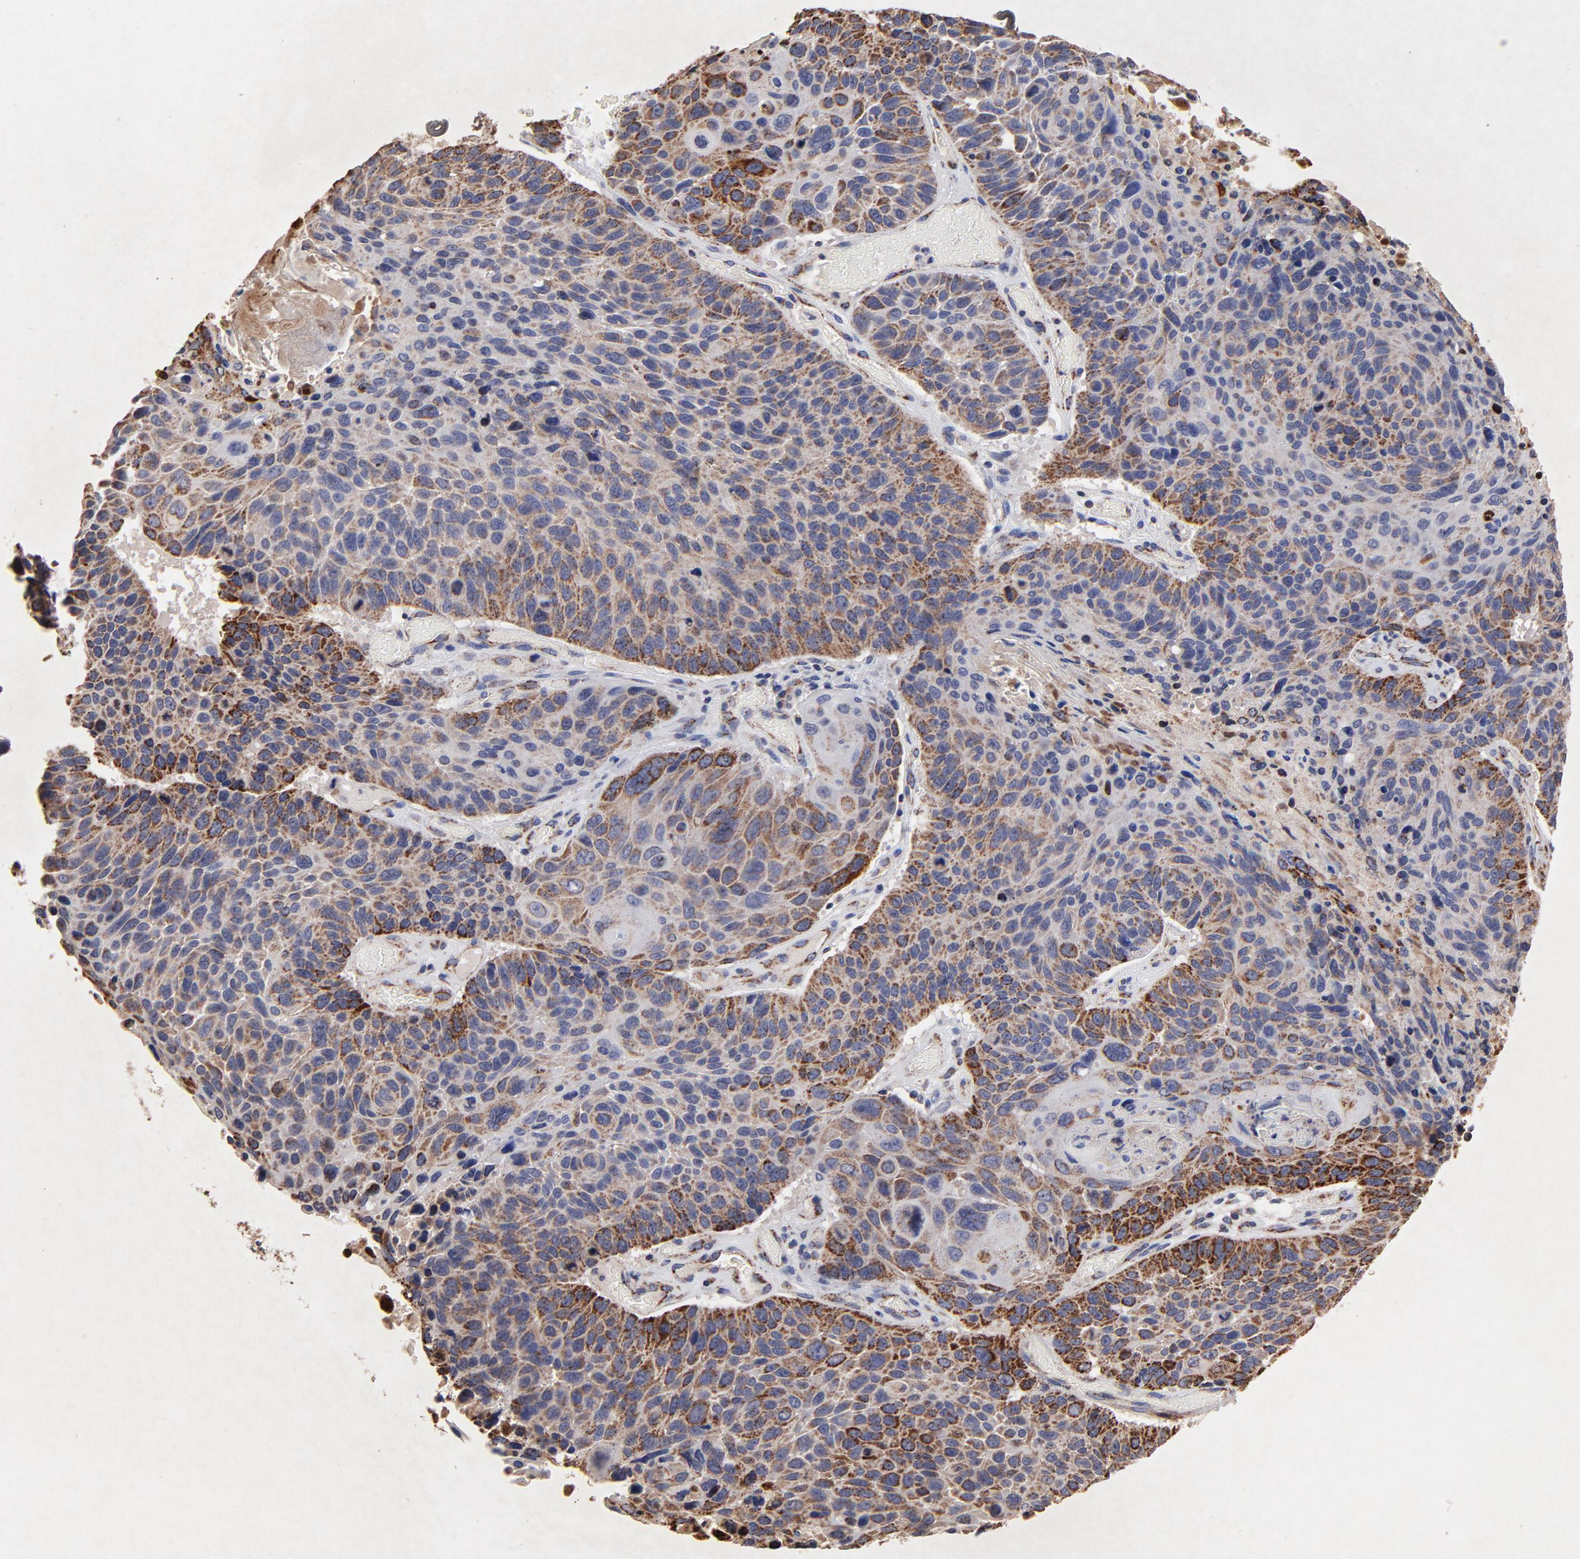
{"staining": {"intensity": "moderate", "quantity": ">75%", "location": "cytoplasmic/membranous"}, "tissue": "lung cancer", "cell_type": "Tumor cells", "image_type": "cancer", "snomed": [{"axis": "morphology", "description": "Squamous cell carcinoma, NOS"}, {"axis": "topography", "description": "Lung"}], "caption": "Tumor cells show medium levels of moderate cytoplasmic/membranous expression in about >75% of cells in lung cancer.", "gene": "SSBP1", "patient": {"sex": "male", "age": 68}}